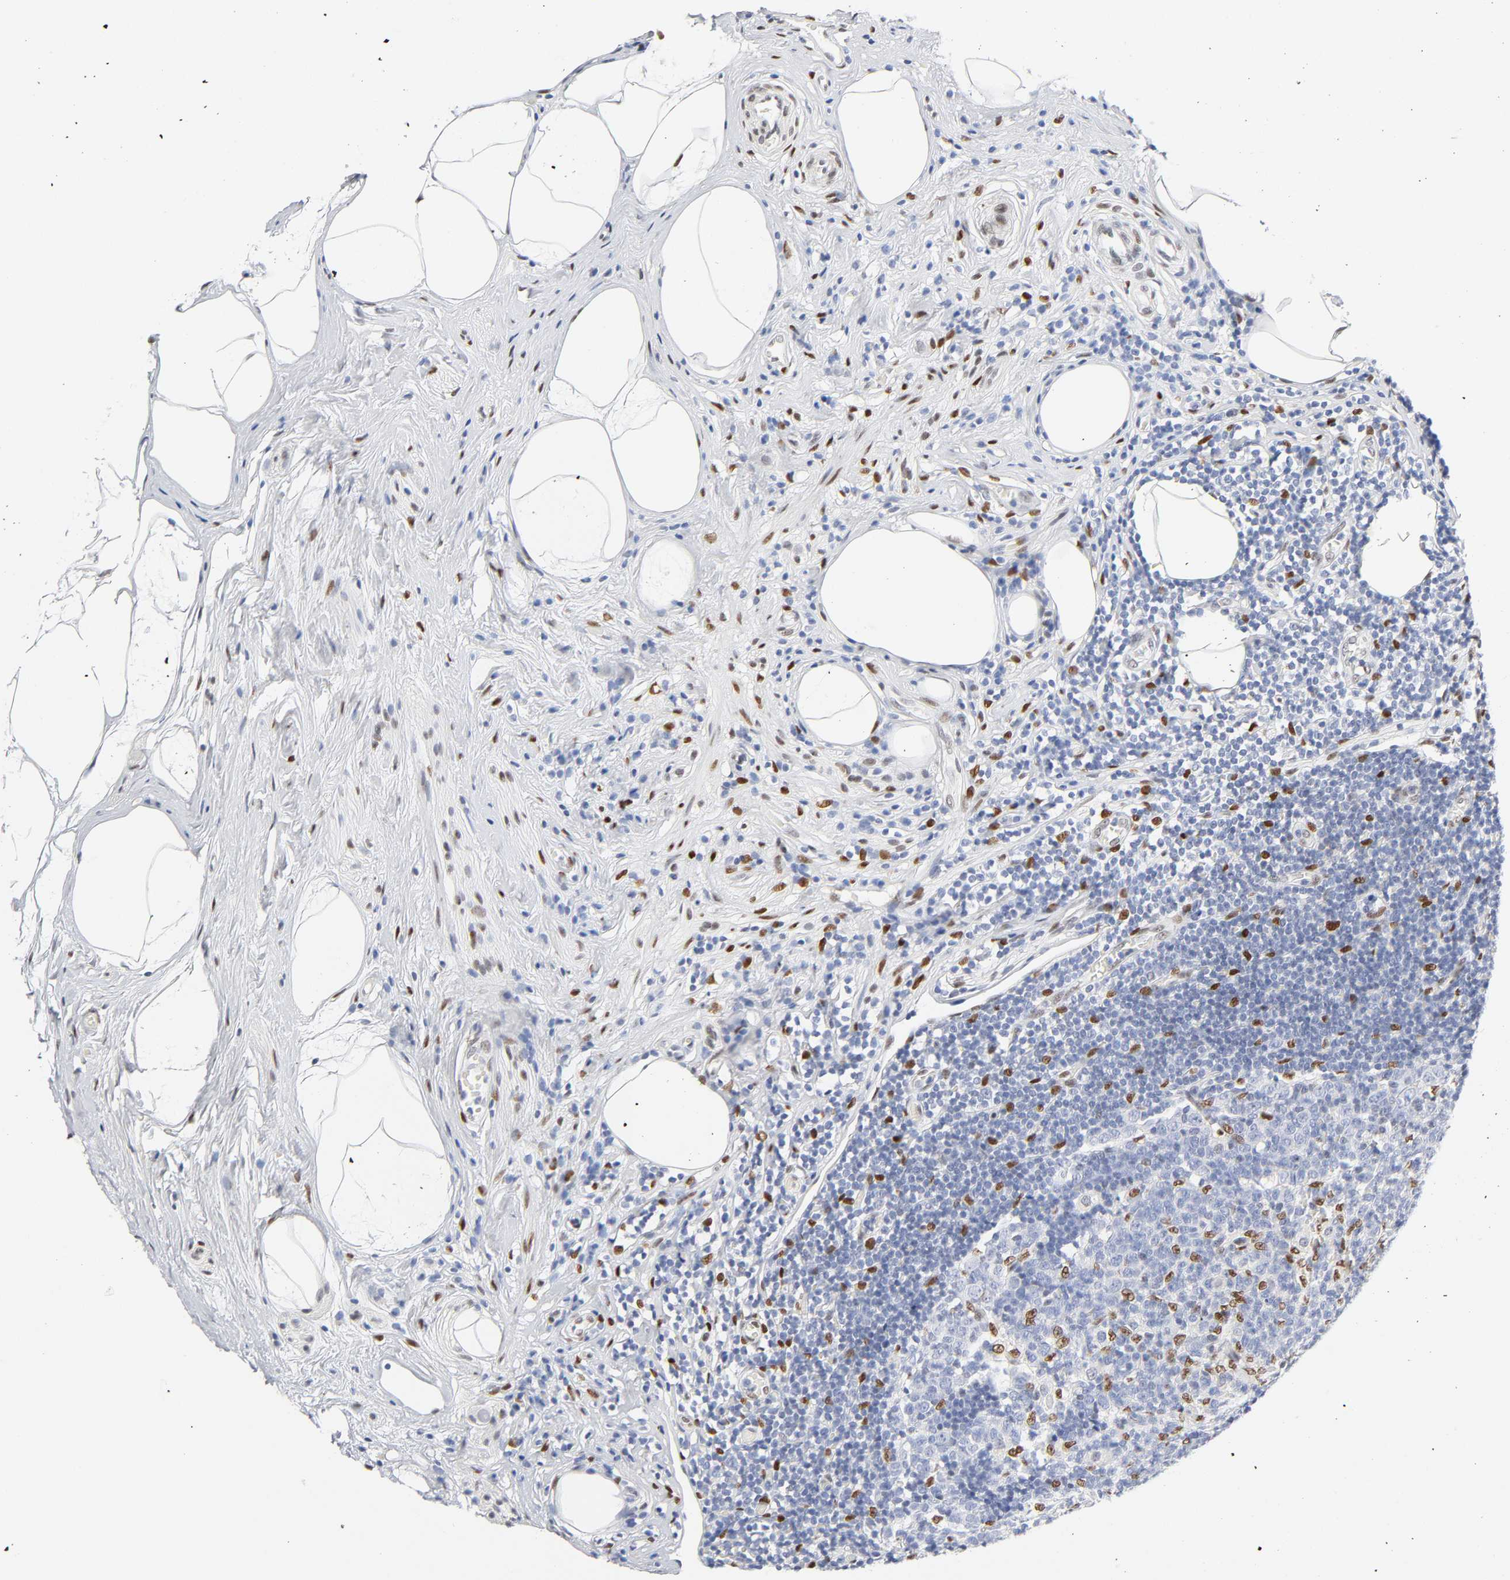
{"staining": {"intensity": "negative", "quantity": "none", "location": "none"}, "tissue": "appendix", "cell_type": "Glandular cells", "image_type": "normal", "snomed": [{"axis": "morphology", "description": "Normal tissue, NOS"}, {"axis": "topography", "description": "Appendix"}], "caption": "There is no significant positivity in glandular cells of appendix. (DAB immunohistochemistry (IHC) visualized using brightfield microscopy, high magnification).", "gene": "NFIC", "patient": {"sex": "male", "age": 38}}